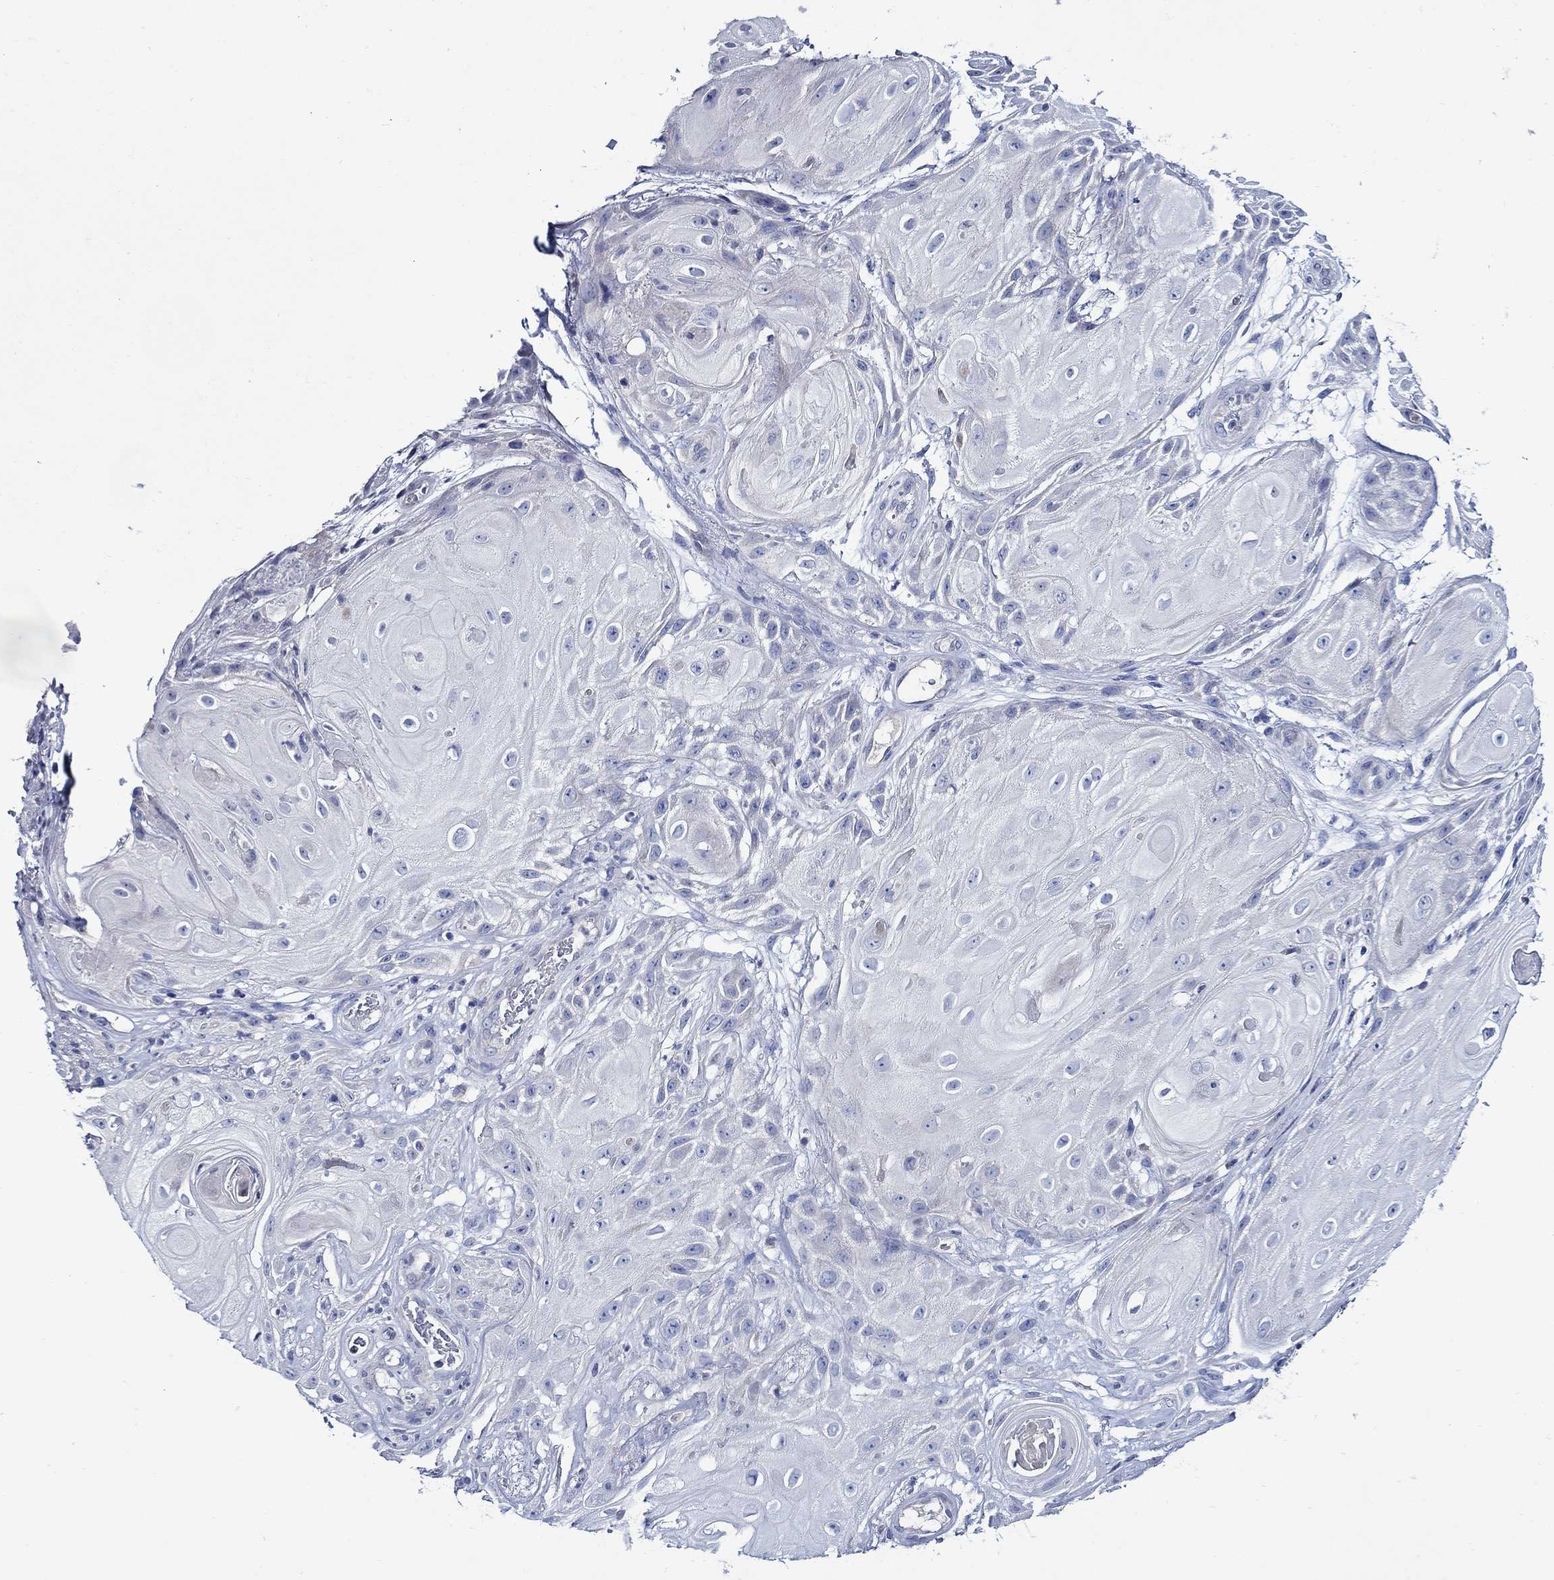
{"staining": {"intensity": "negative", "quantity": "none", "location": "none"}, "tissue": "skin cancer", "cell_type": "Tumor cells", "image_type": "cancer", "snomed": [{"axis": "morphology", "description": "Squamous cell carcinoma, NOS"}, {"axis": "topography", "description": "Skin"}], "caption": "This histopathology image is of squamous cell carcinoma (skin) stained with immunohistochemistry (IHC) to label a protein in brown with the nuclei are counter-stained blue. There is no staining in tumor cells.", "gene": "SKOR1", "patient": {"sex": "male", "age": 62}}